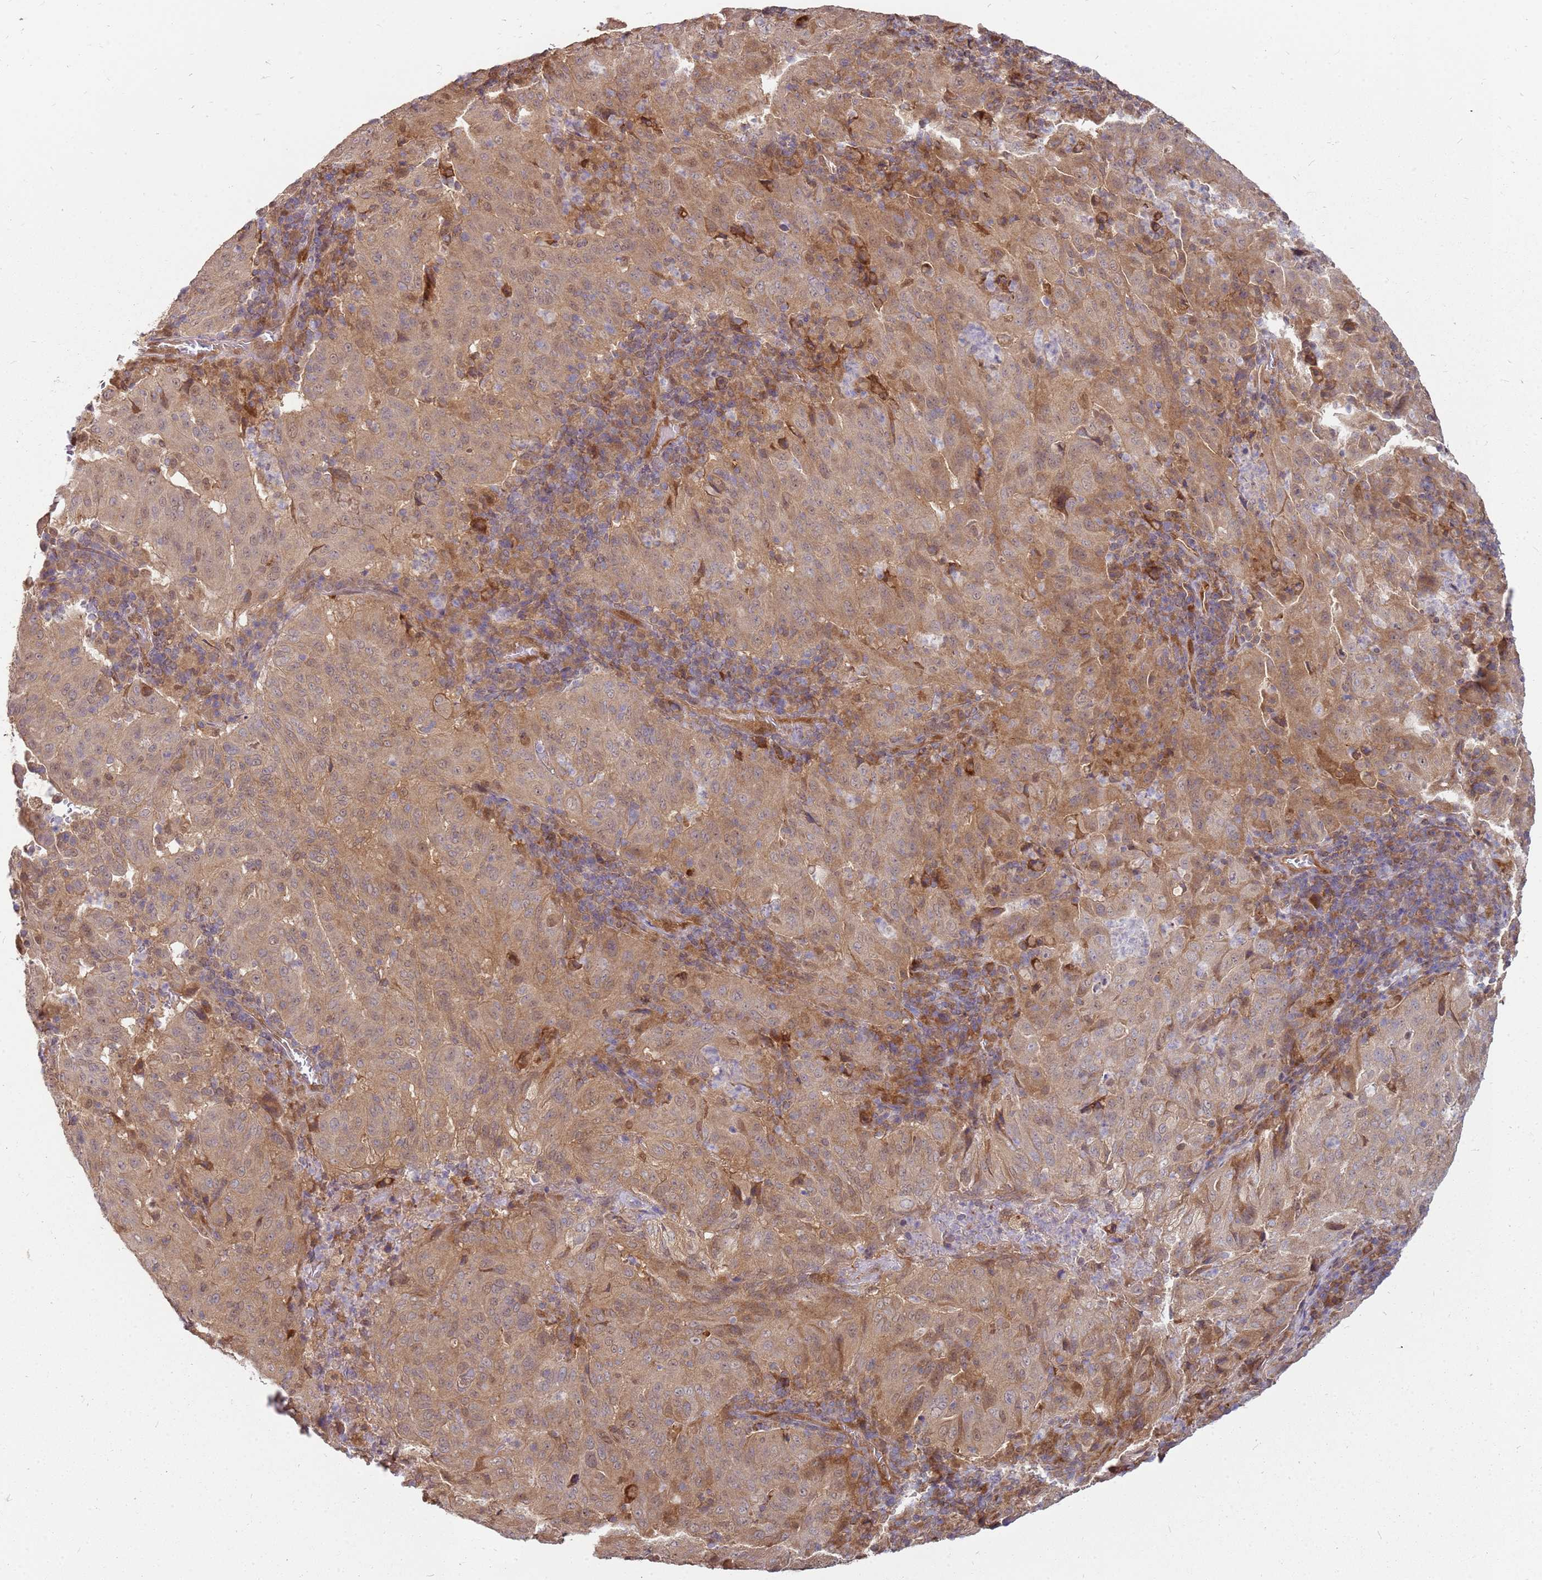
{"staining": {"intensity": "moderate", "quantity": ">75%", "location": "cytoplasmic/membranous"}, "tissue": "pancreatic cancer", "cell_type": "Tumor cells", "image_type": "cancer", "snomed": [{"axis": "morphology", "description": "Adenocarcinoma, NOS"}, {"axis": "topography", "description": "Pancreas"}], "caption": "Immunohistochemical staining of pancreatic cancer displays medium levels of moderate cytoplasmic/membranous protein positivity in about >75% of tumor cells. The staining is performed using DAB brown chromogen to label protein expression. The nuclei are counter-stained blue using hematoxylin.", "gene": "NUDT14", "patient": {"sex": "male", "age": 63}}